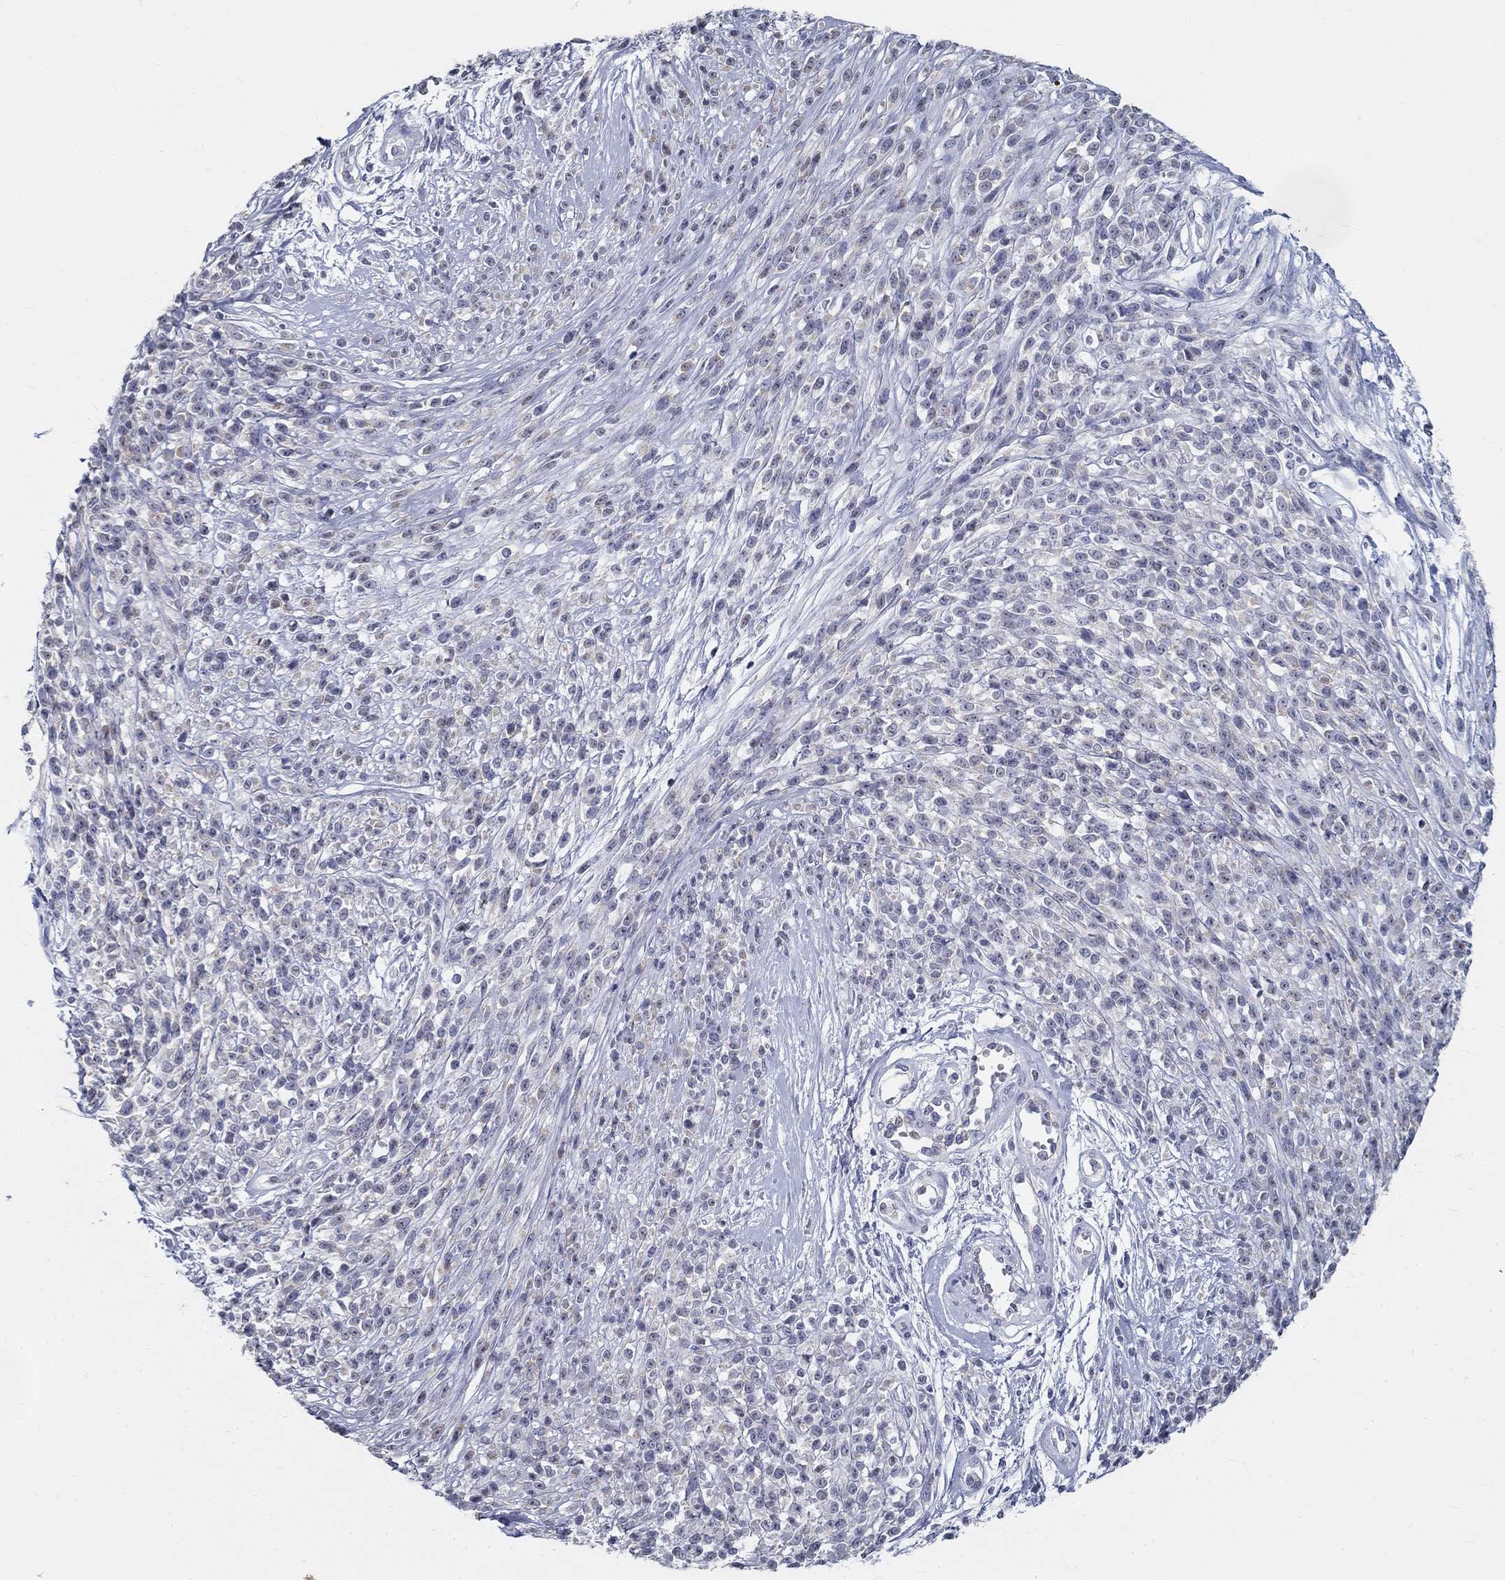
{"staining": {"intensity": "negative", "quantity": "none", "location": "none"}, "tissue": "melanoma", "cell_type": "Tumor cells", "image_type": "cancer", "snomed": [{"axis": "morphology", "description": "Malignant melanoma, NOS"}, {"axis": "topography", "description": "Skin"}, {"axis": "topography", "description": "Skin of trunk"}], "caption": "An immunohistochemistry (IHC) photomicrograph of malignant melanoma is shown. There is no staining in tumor cells of malignant melanoma.", "gene": "GUCA1A", "patient": {"sex": "male", "age": 74}}